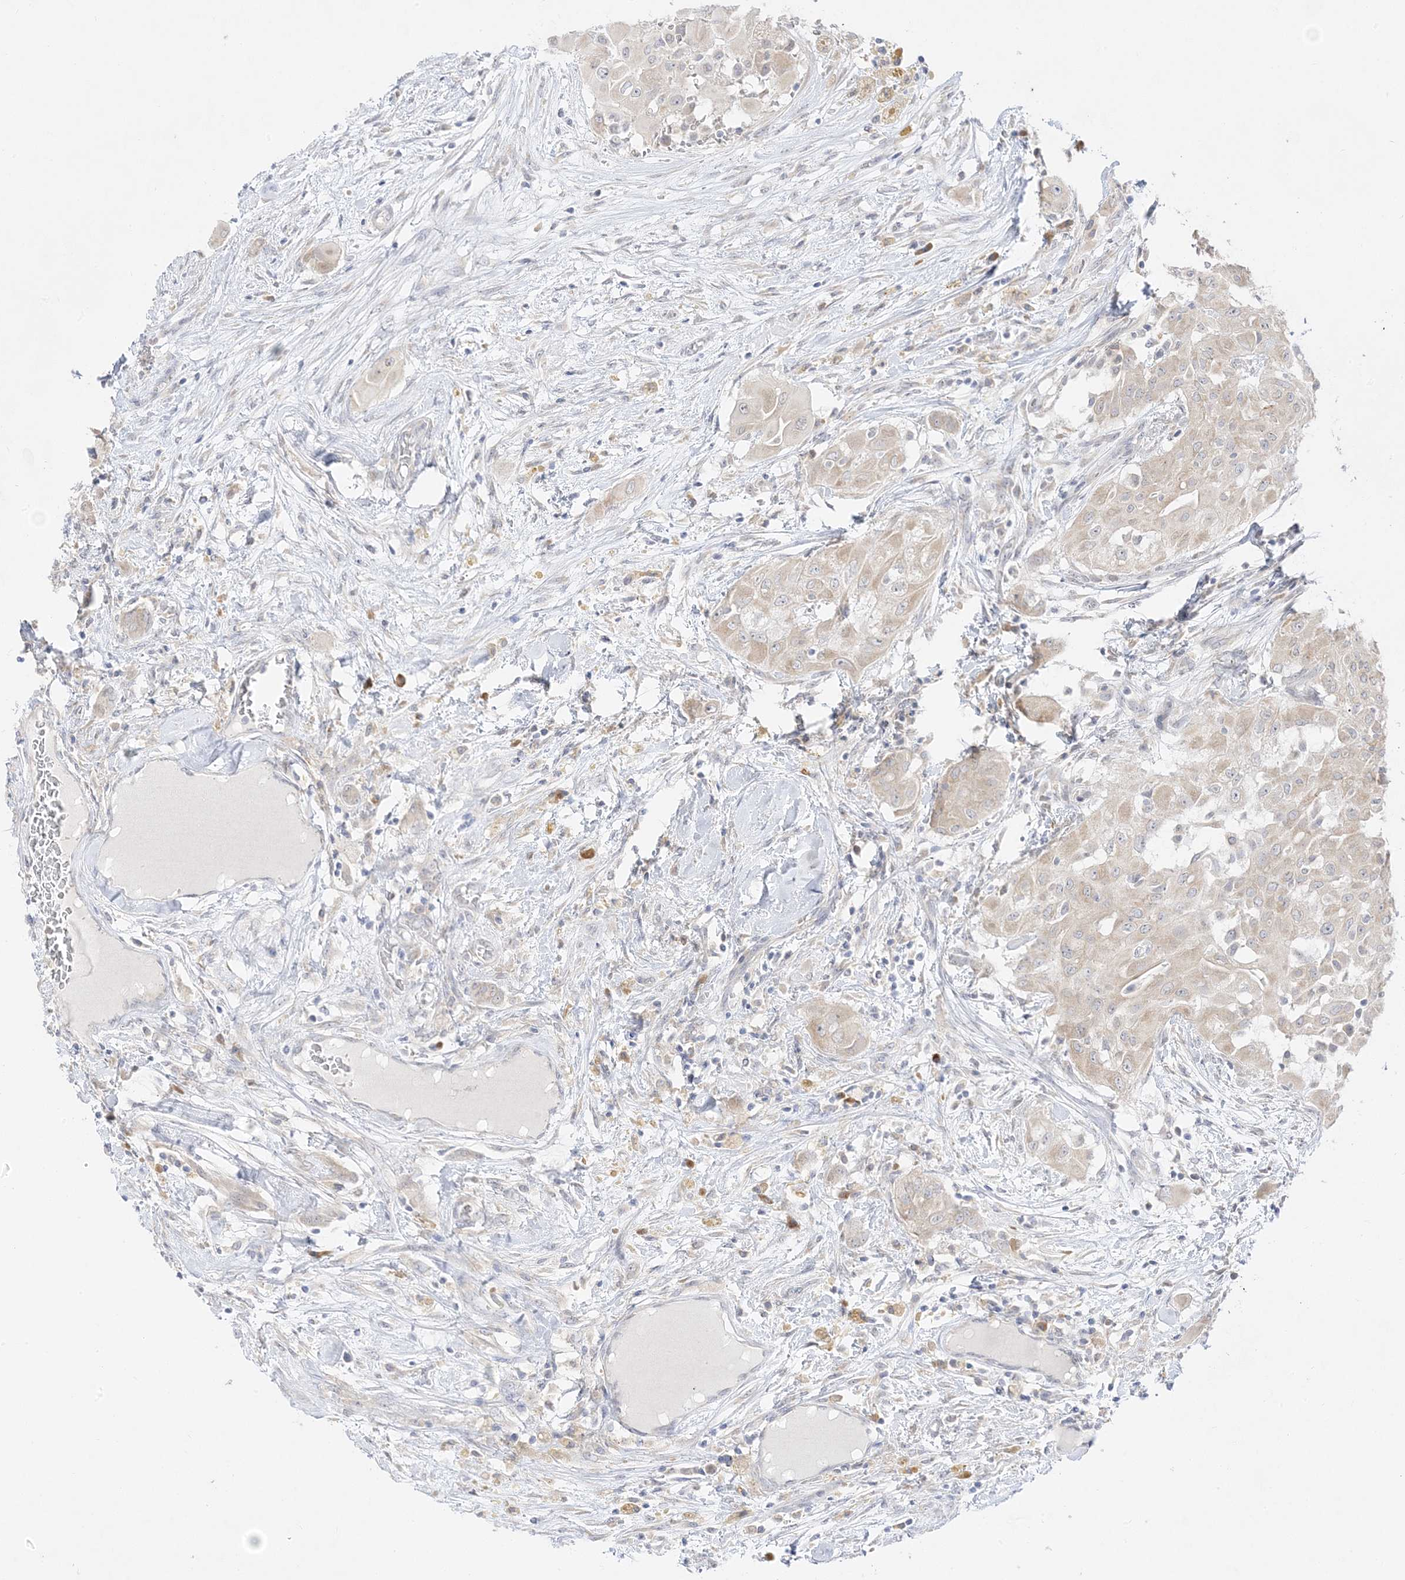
{"staining": {"intensity": "weak", "quantity": "<25%", "location": "cytoplasmic/membranous"}, "tissue": "thyroid cancer", "cell_type": "Tumor cells", "image_type": "cancer", "snomed": [{"axis": "morphology", "description": "Papillary adenocarcinoma, NOS"}, {"axis": "topography", "description": "Thyroid gland"}], "caption": "Immunohistochemistry histopathology image of papillary adenocarcinoma (thyroid) stained for a protein (brown), which displays no positivity in tumor cells.", "gene": "C2CD2", "patient": {"sex": "female", "age": 59}}